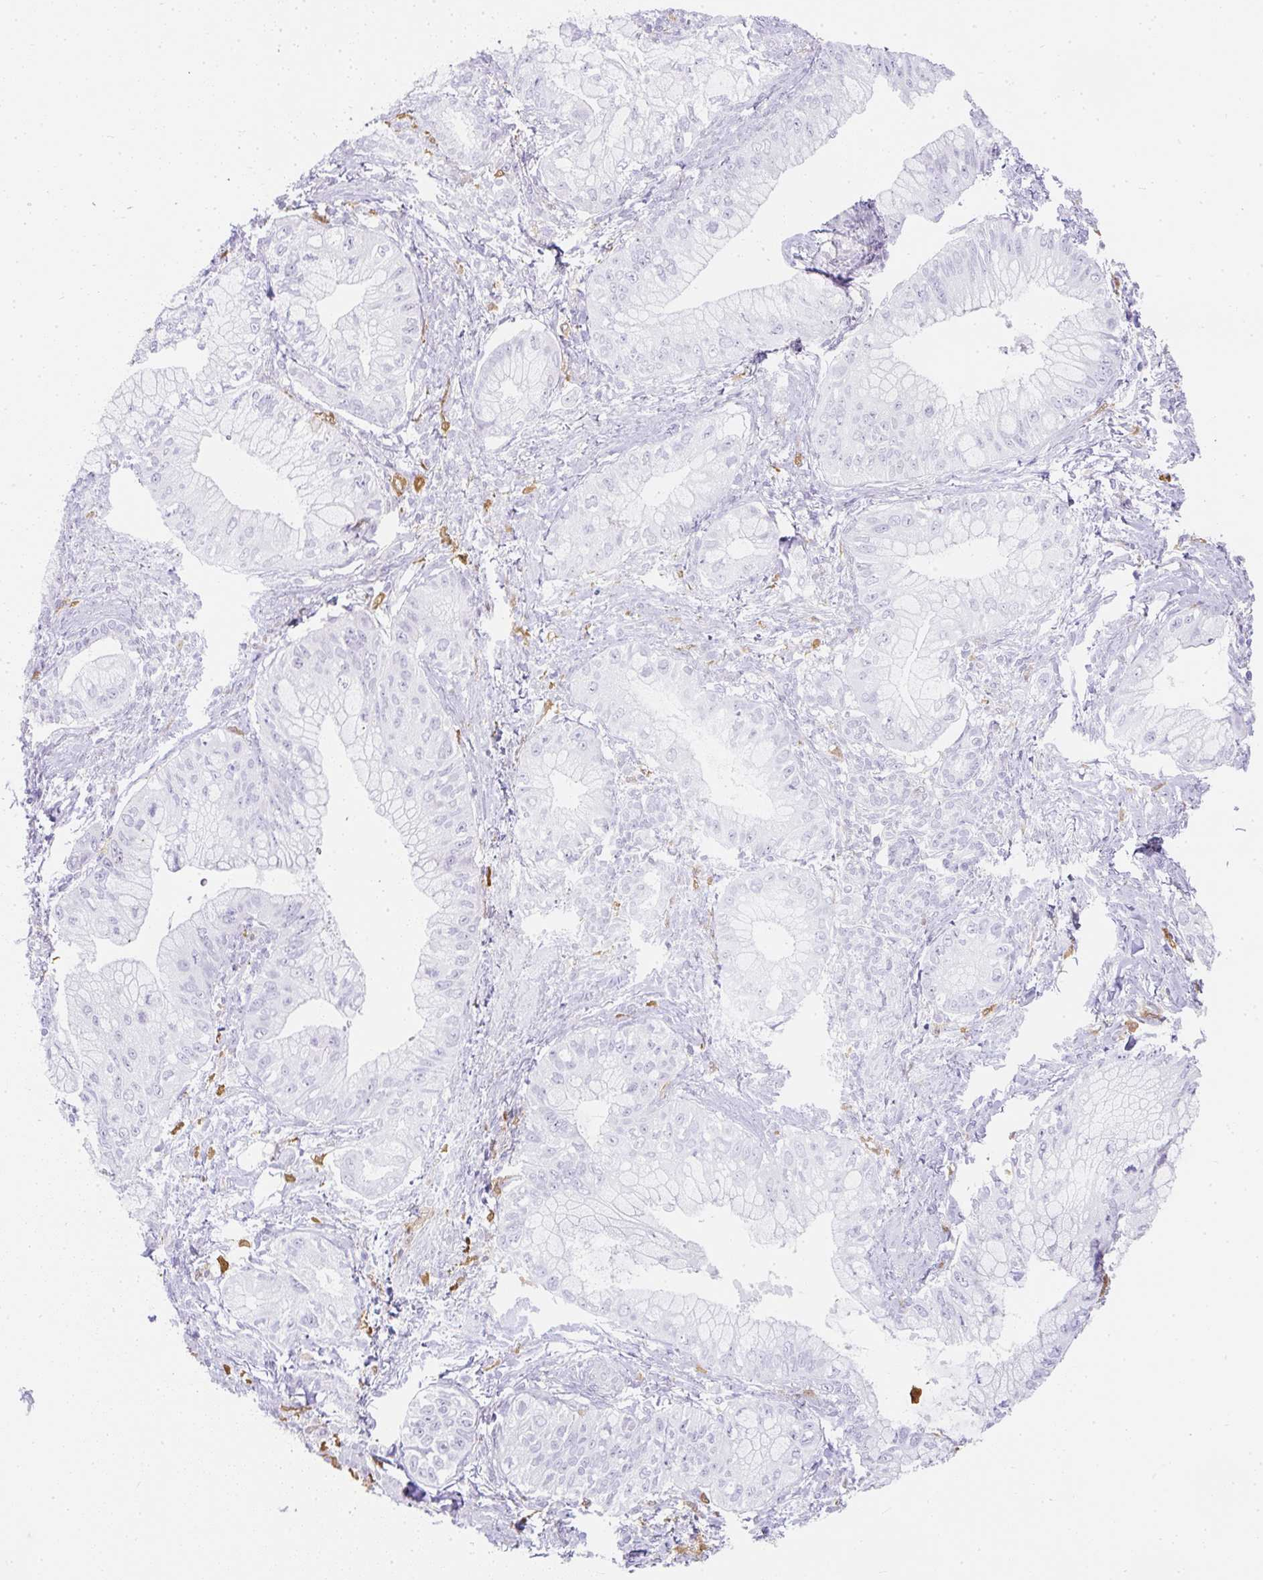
{"staining": {"intensity": "negative", "quantity": "none", "location": "none"}, "tissue": "pancreatic cancer", "cell_type": "Tumor cells", "image_type": "cancer", "snomed": [{"axis": "morphology", "description": "Adenocarcinoma, NOS"}, {"axis": "topography", "description": "Pancreas"}], "caption": "DAB (3,3'-diaminobenzidine) immunohistochemical staining of adenocarcinoma (pancreatic) exhibits no significant expression in tumor cells.", "gene": "HK3", "patient": {"sex": "male", "age": 48}}